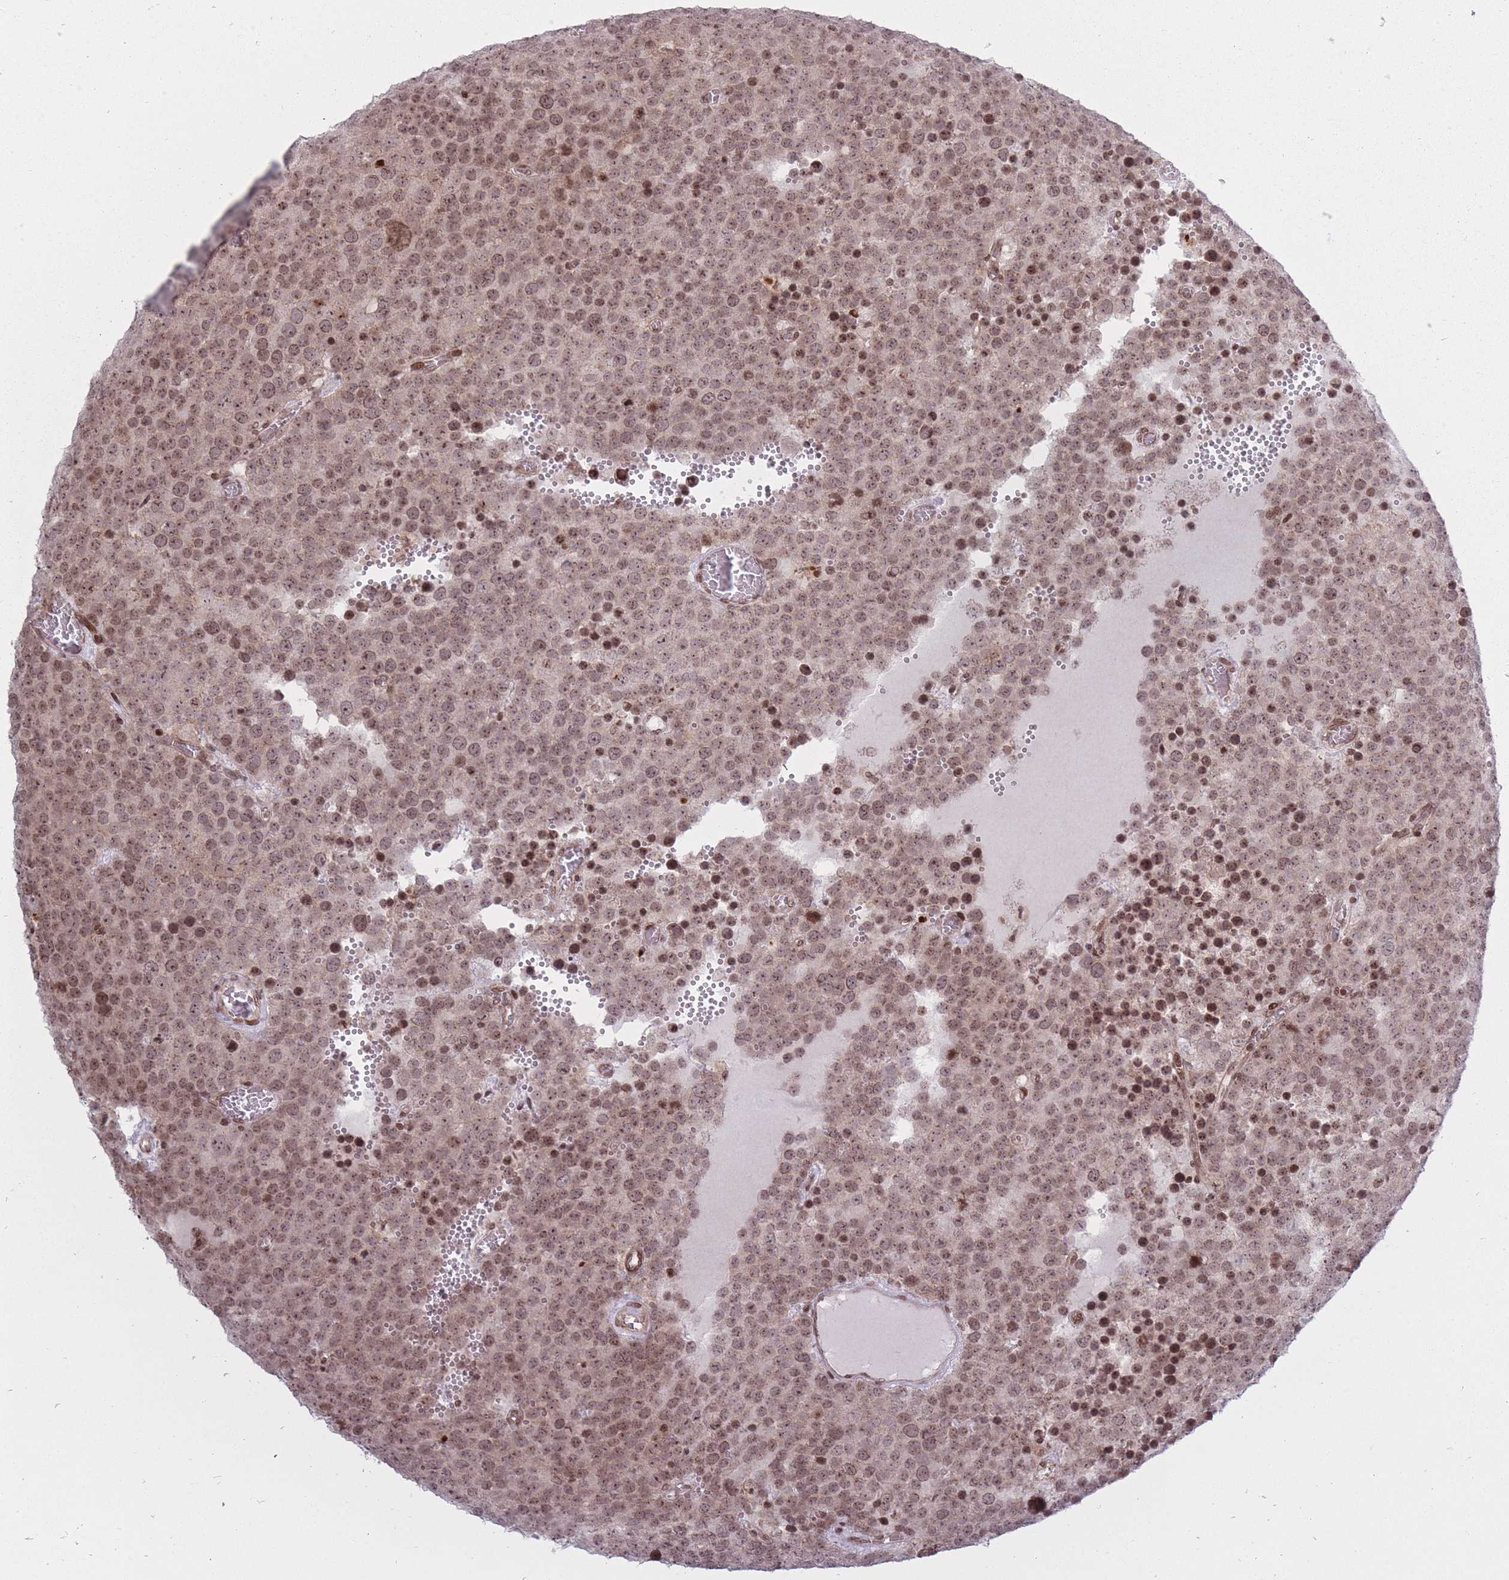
{"staining": {"intensity": "moderate", "quantity": ">75%", "location": "nuclear"}, "tissue": "testis cancer", "cell_type": "Tumor cells", "image_type": "cancer", "snomed": [{"axis": "morphology", "description": "Normal tissue, NOS"}, {"axis": "morphology", "description": "Seminoma, NOS"}, {"axis": "topography", "description": "Testis"}], "caption": "IHC photomicrograph of human testis cancer stained for a protein (brown), which shows medium levels of moderate nuclear positivity in approximately >75% of tumor cells.", "gene": "TMC6", "patient": {"sex": "male", "age": 71}}